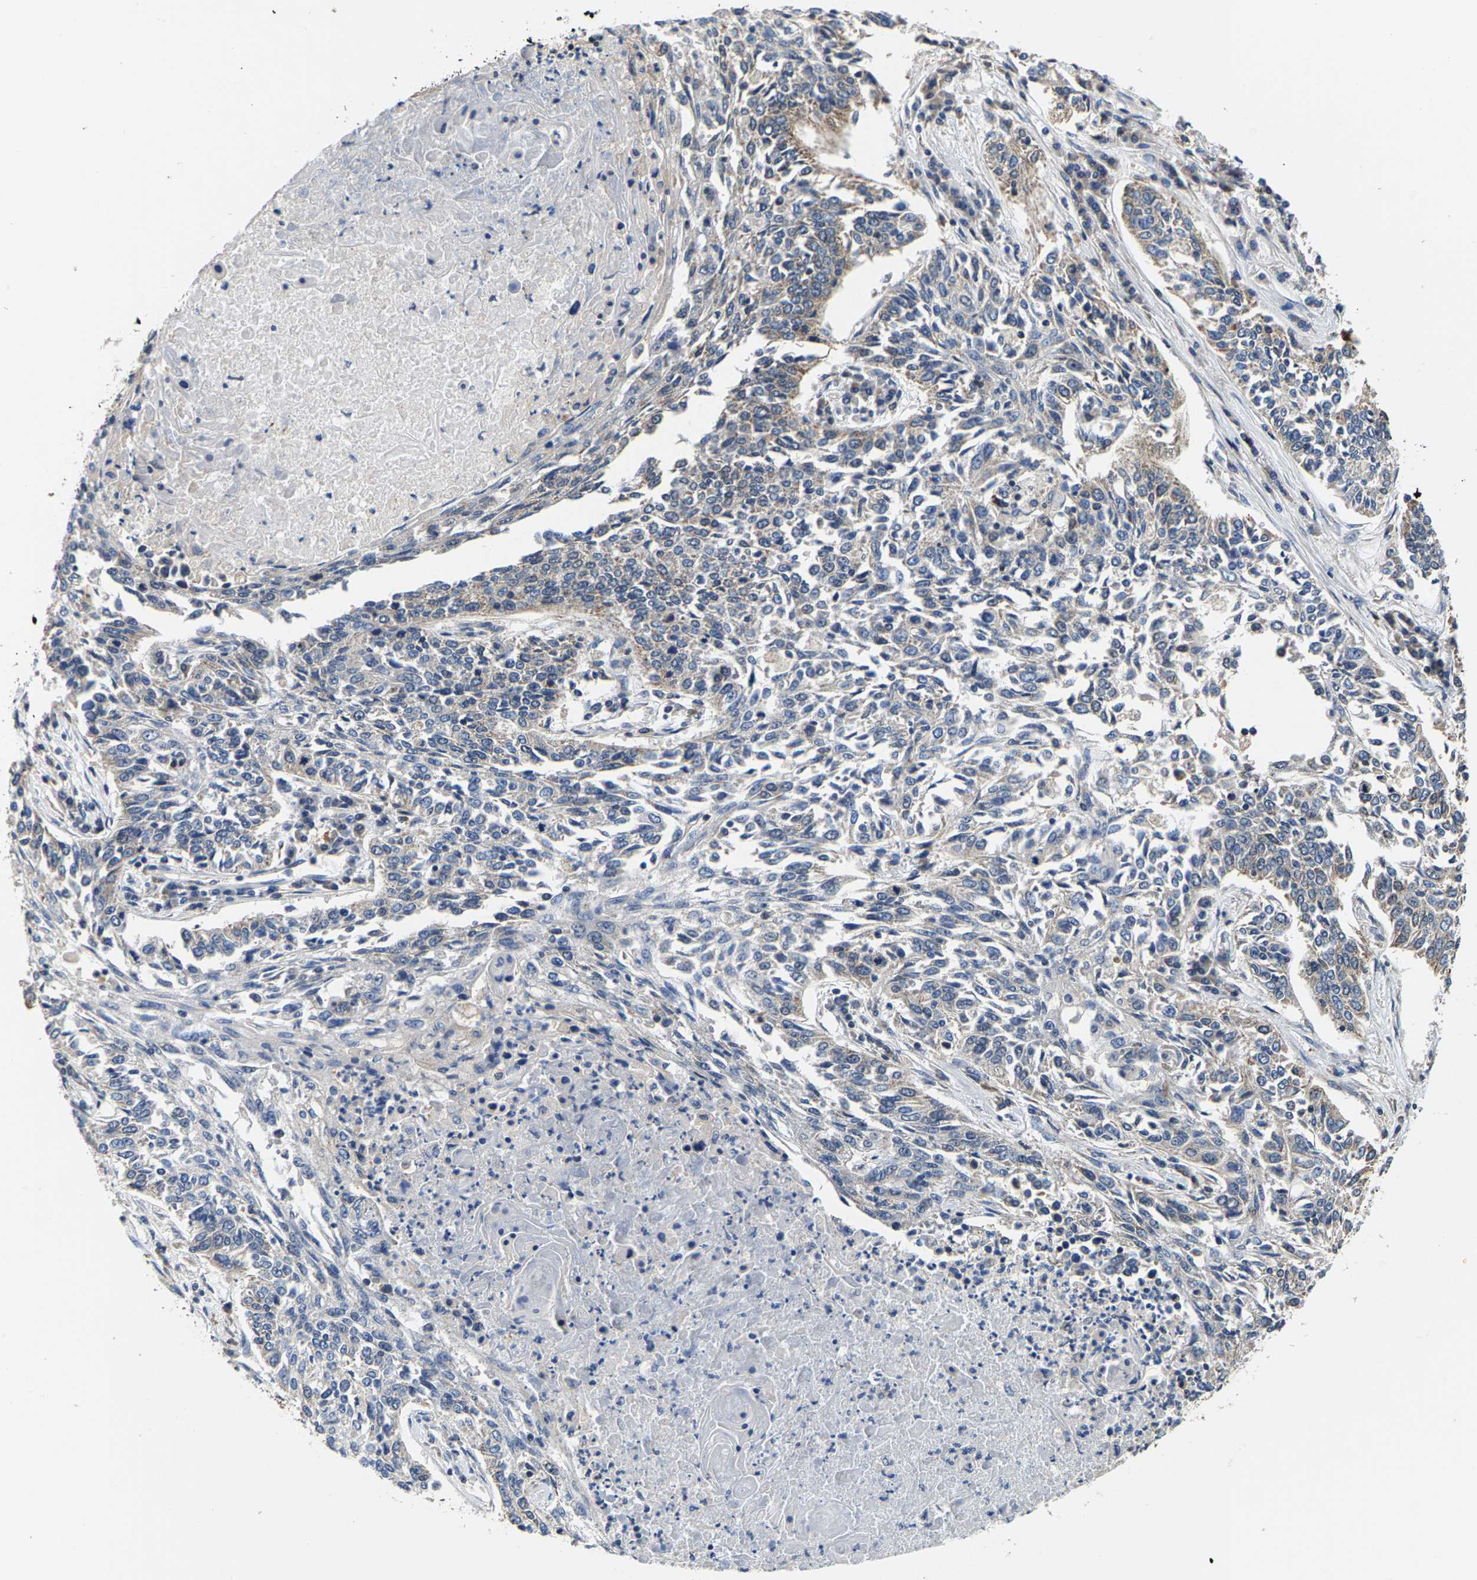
{"staining": {"intensity": "weak", "quantity": "<25%", "location": "cytoplasmic/membranous"}, "tissue": "lung cancer", "cell_type": "Tumor cells", "image_type": "cancer", "snomed": [{"axis": "morphology", "description": "Normal tissue, NOS"}, {"axis": "morphology", "description": "Squamous cell carcinoma, NOS"}, {"axis": "topography", "description": "Cartilage tissue"}, {"axis": "topography", "description": "Bronchus"}, {"axis": "topography", "description": "Lung"}], "caption": "This histopathology image is of lung squamous cell carcinoma stained with immunohistochemistry to label a protein in brown with the nuclei are counter-stained blue. There is no positivity in tumor cells.", "gene": "SHMT2", "patient": {"sex": "female", "age": 49}}